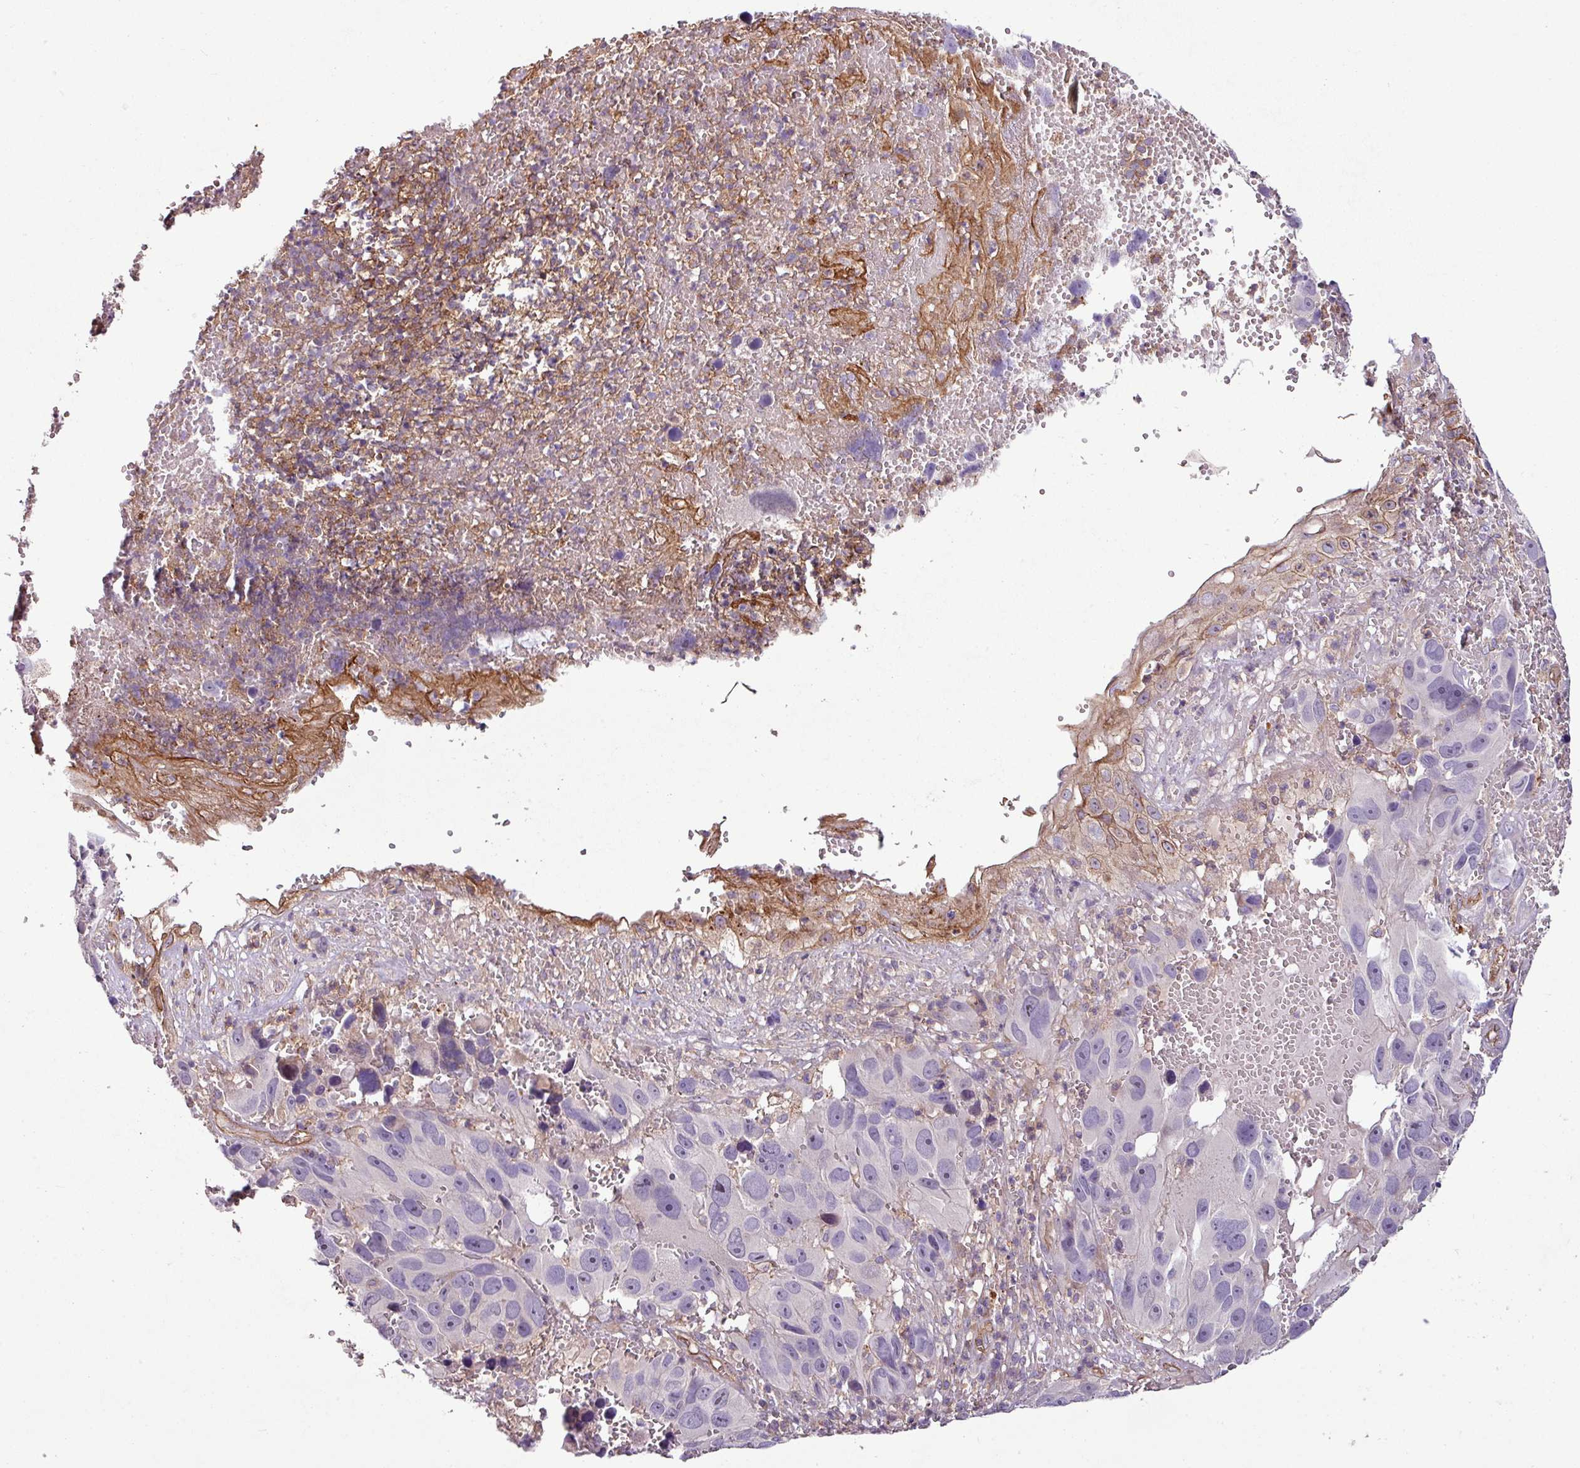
{"staining": {"intensity": "negative", "quantity": "none", "location": "none"}, "tissue": "melanoma", "cell_type": "Tumor cells", "image_type": "cancer", "snomed": [{"axis": "morphology", "description": "Malignant melanoma, NOS"}, {"axis": "topography", "description": "Skin"}], "caption": "Micrograph shows no significant protein expression in tumor cells of melanoma.", "gene": "ZNF106", "patient": {"sex": "male", "age": 84}}